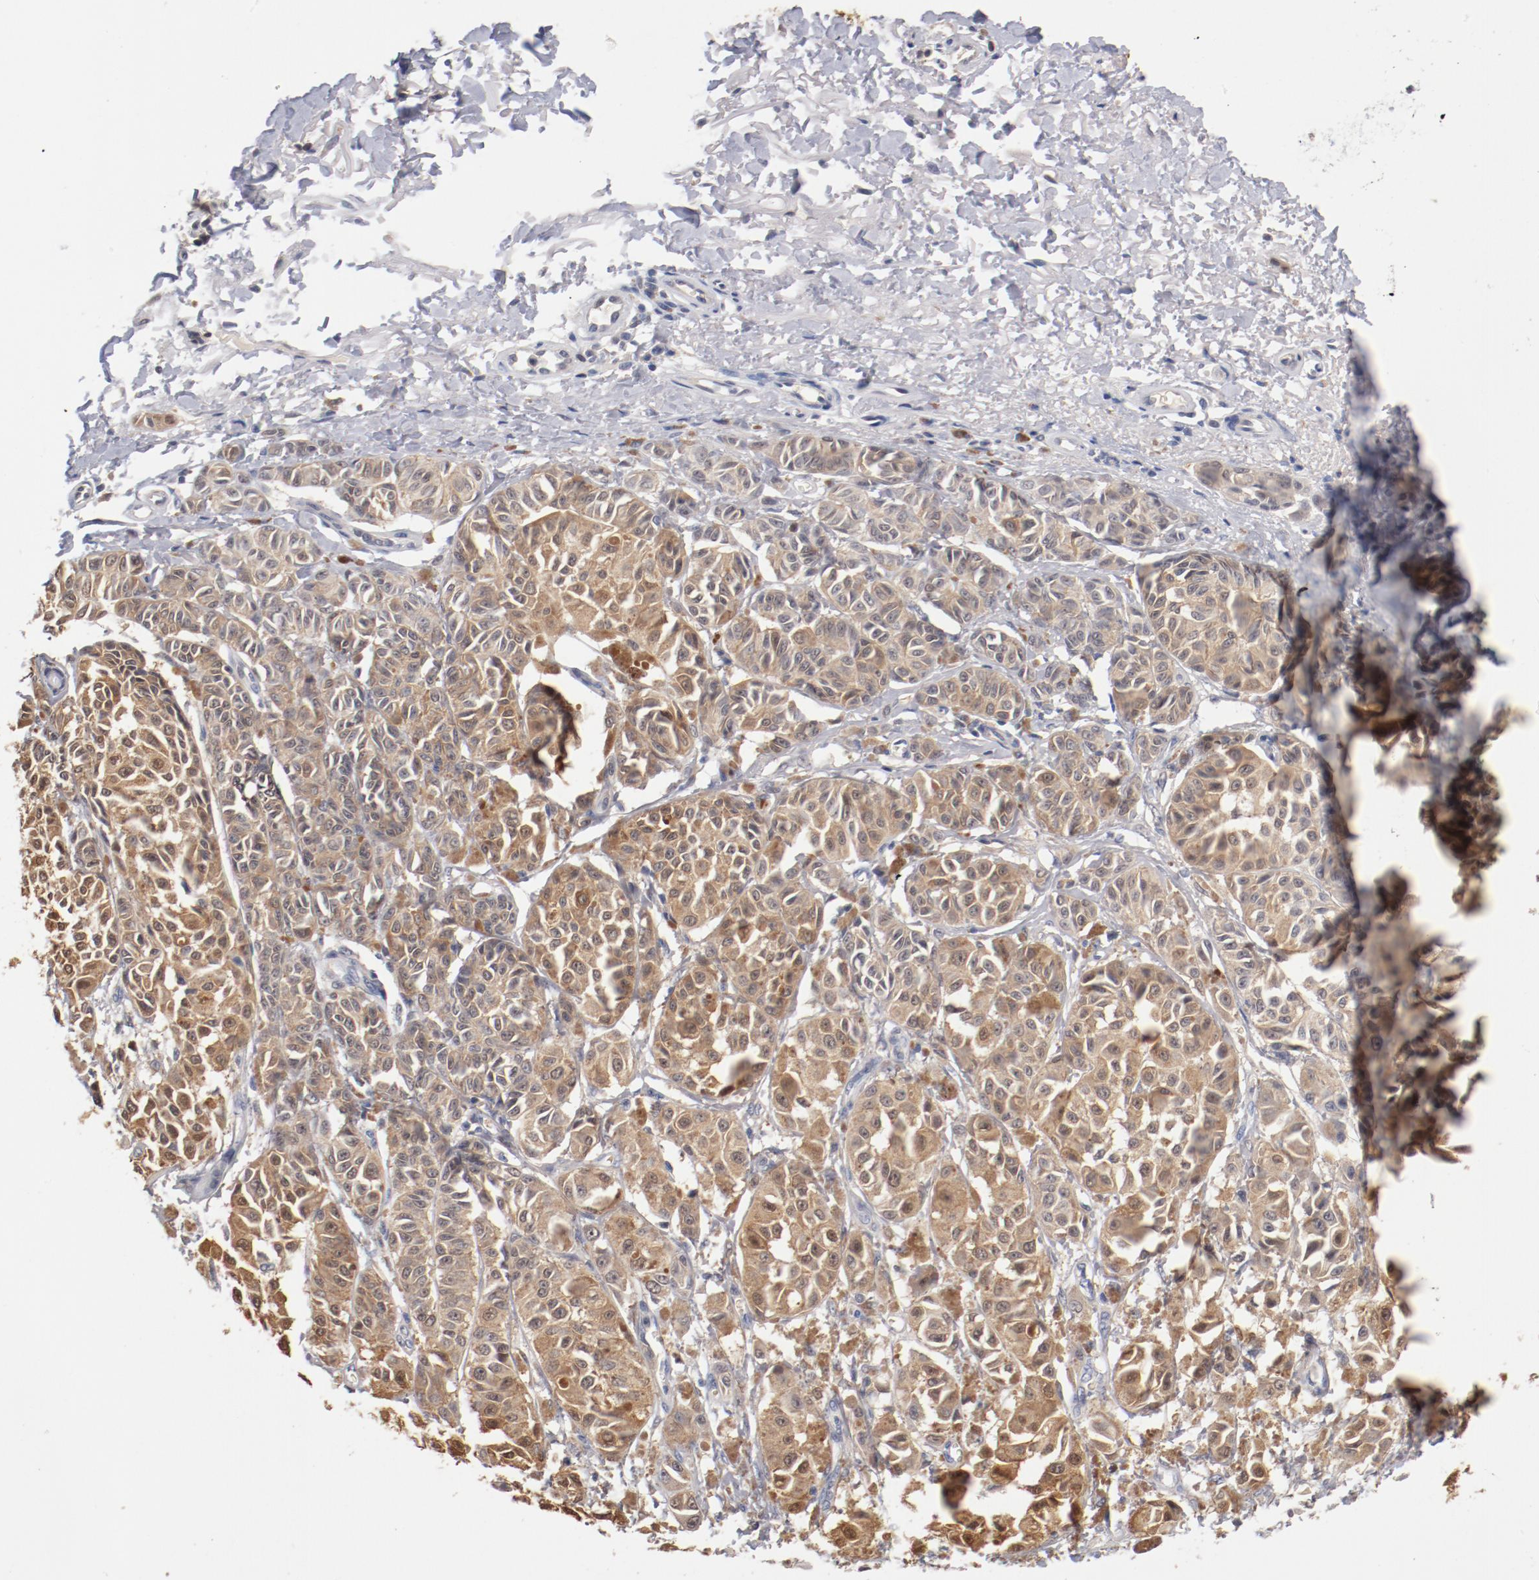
{"staining": {"intensity": "moderate", "quantity": ">75%", "location": "cytoplasmic/membranous"}, "tissue": "melanoma", "cell_type": "Tumor cells", "image_type": "cancer", "snomed": [{"axis": "morphology", "description": "Malignant melanoma, NOS"}, {"axis": "topography", "description": "Skin"}], "caption": "A photomicrograph of human malignant melanoma stained for a protein shows moderate cytoplasmic/membranous brown staining in tumor cells.", "gene": "MIF", "patient": {"sex": "male", "age": 76}}